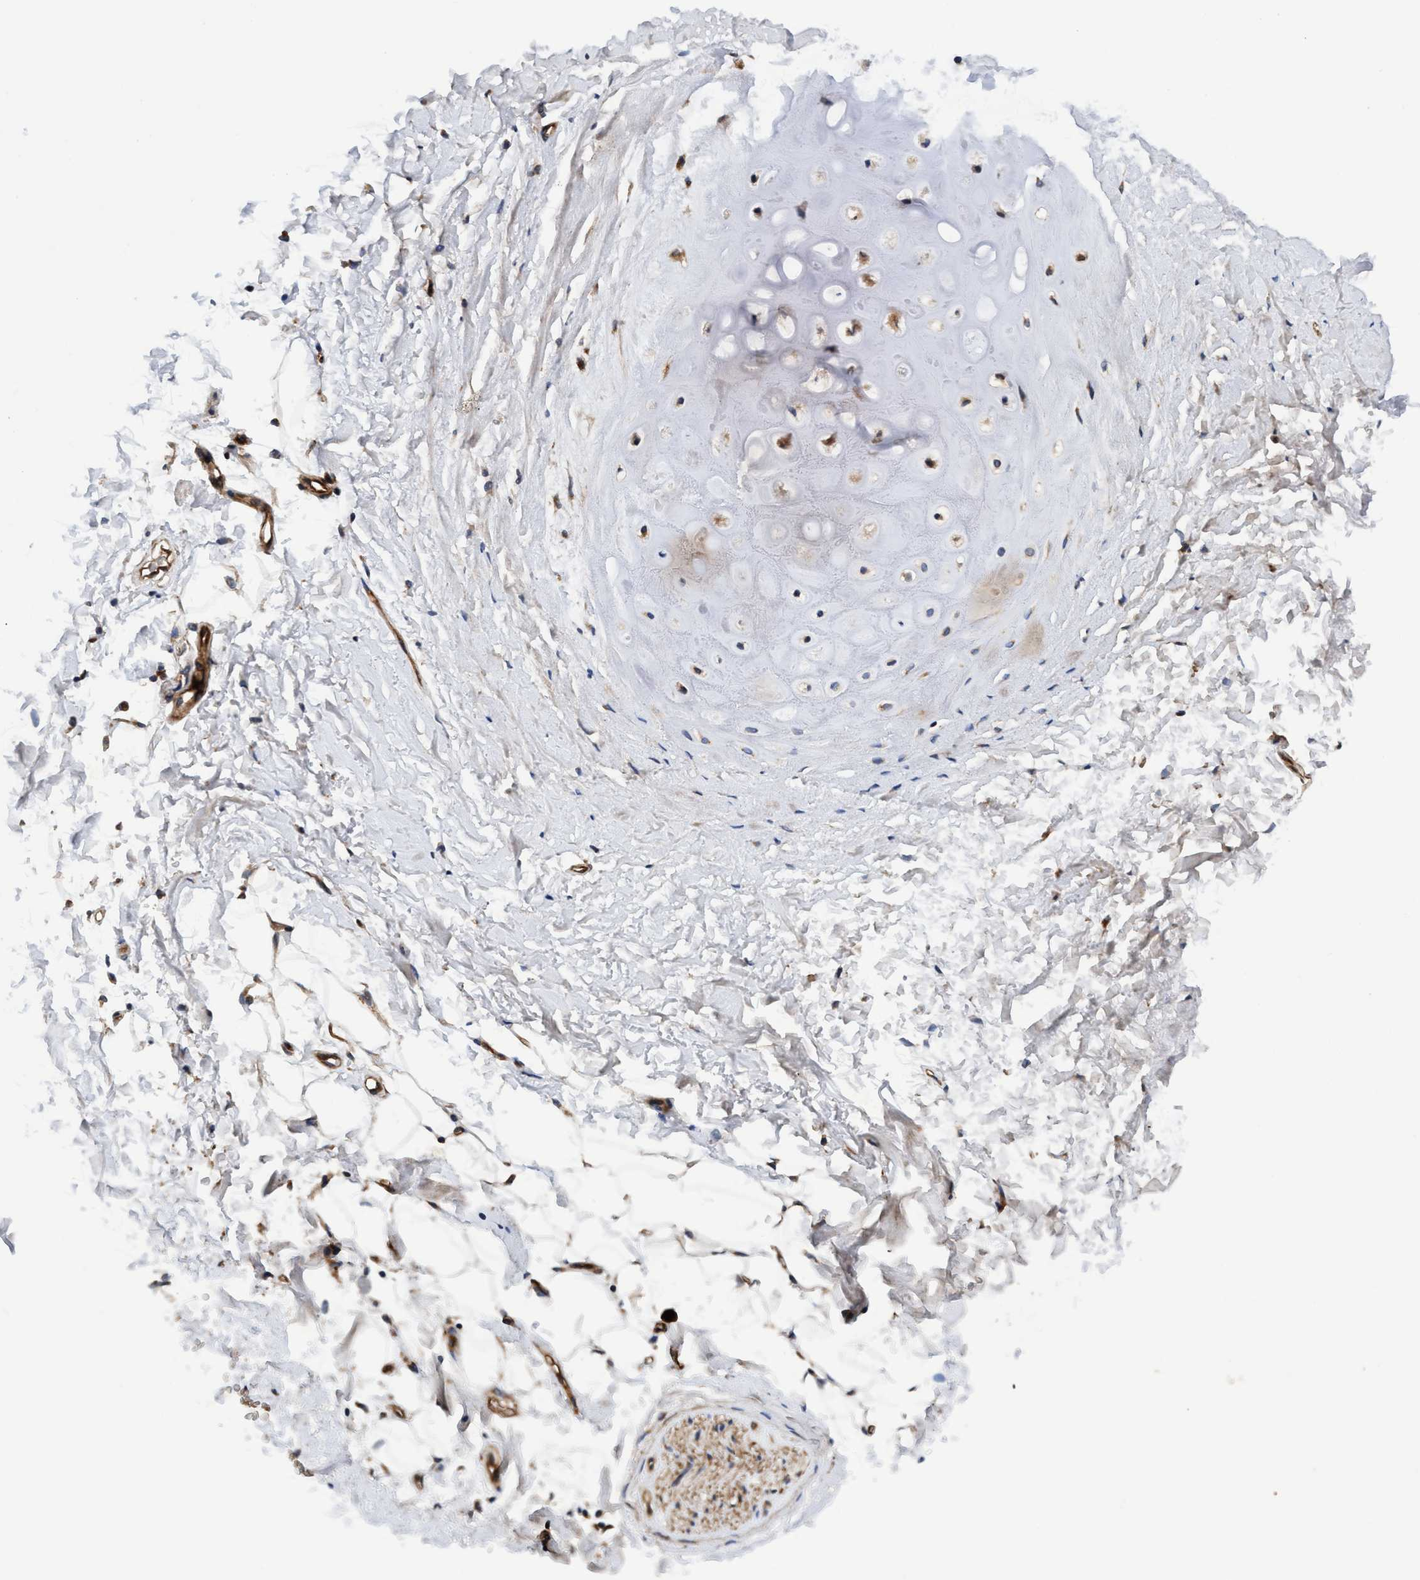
{"staining": {"intensity": "moderate", "quantity": ">75%", "location": "cytoplasmic/membranous"}, "tissue": "soft tissue", "cell_type": "Chondrocytes", "image_type": "normal", "snomed": [{"axis": "morphology", "description": "Normal tissue, NOS"}, {"axis": "topography", "description": "Cartilage tissue"}, {"axis": "topography", "description": "Bronchus"}], "caption": "The micrograph exhibits a brown stain indicating the presence of a protein in the cytoplasmic/membranous of chondrocytes in soft tissue. (DAB (3,3'-diaminobenzidine) IHC with brightfield microscopy, high magnification).", "gene": "MCM3AP", "patient": {"sex": "female", "age": 73}}